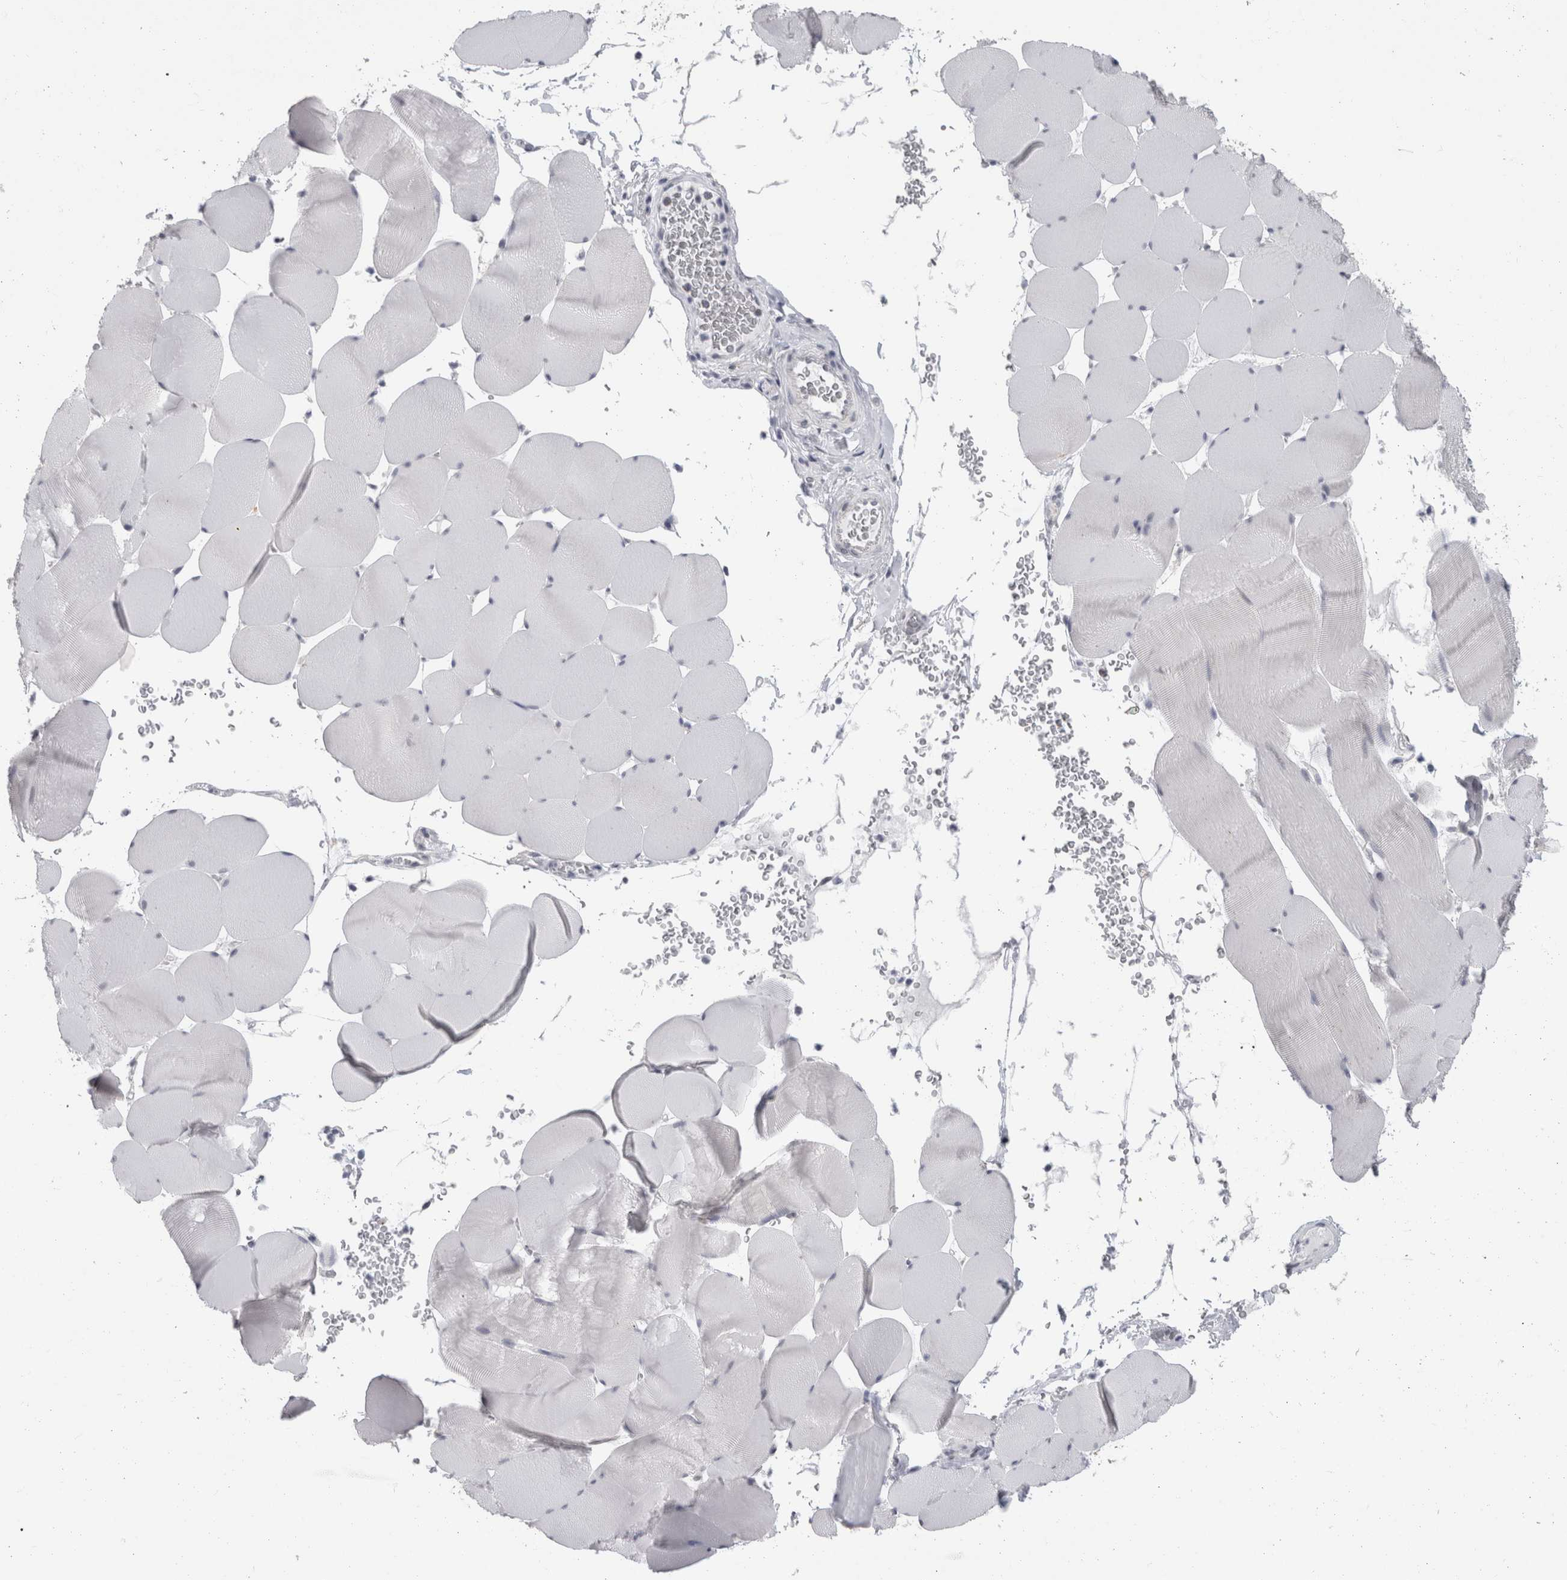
{"staining": {"intensity": "negative", "quantity": "none", "location": "none"}, "tissue": "skeletal muscle", "cell_type": "Myocytes", "image_type": "normal", "snomed": [{"axis": "morphology", "description": "Normal tissue, NOS"}, {"axis": "topography", "description": "Skeletal muscle"}], "caption": "Immunohistochemistry (IHC) histopathology image of benign skeletal muscle stained for a protein (brown), which reveals no staining in myocytes. The staining is performed using DAB brown chromogen with nuclei counter-stained in using hematoxylin.", "gene": "TMEM242", "patient": {"sex": "male", "age": 62}}